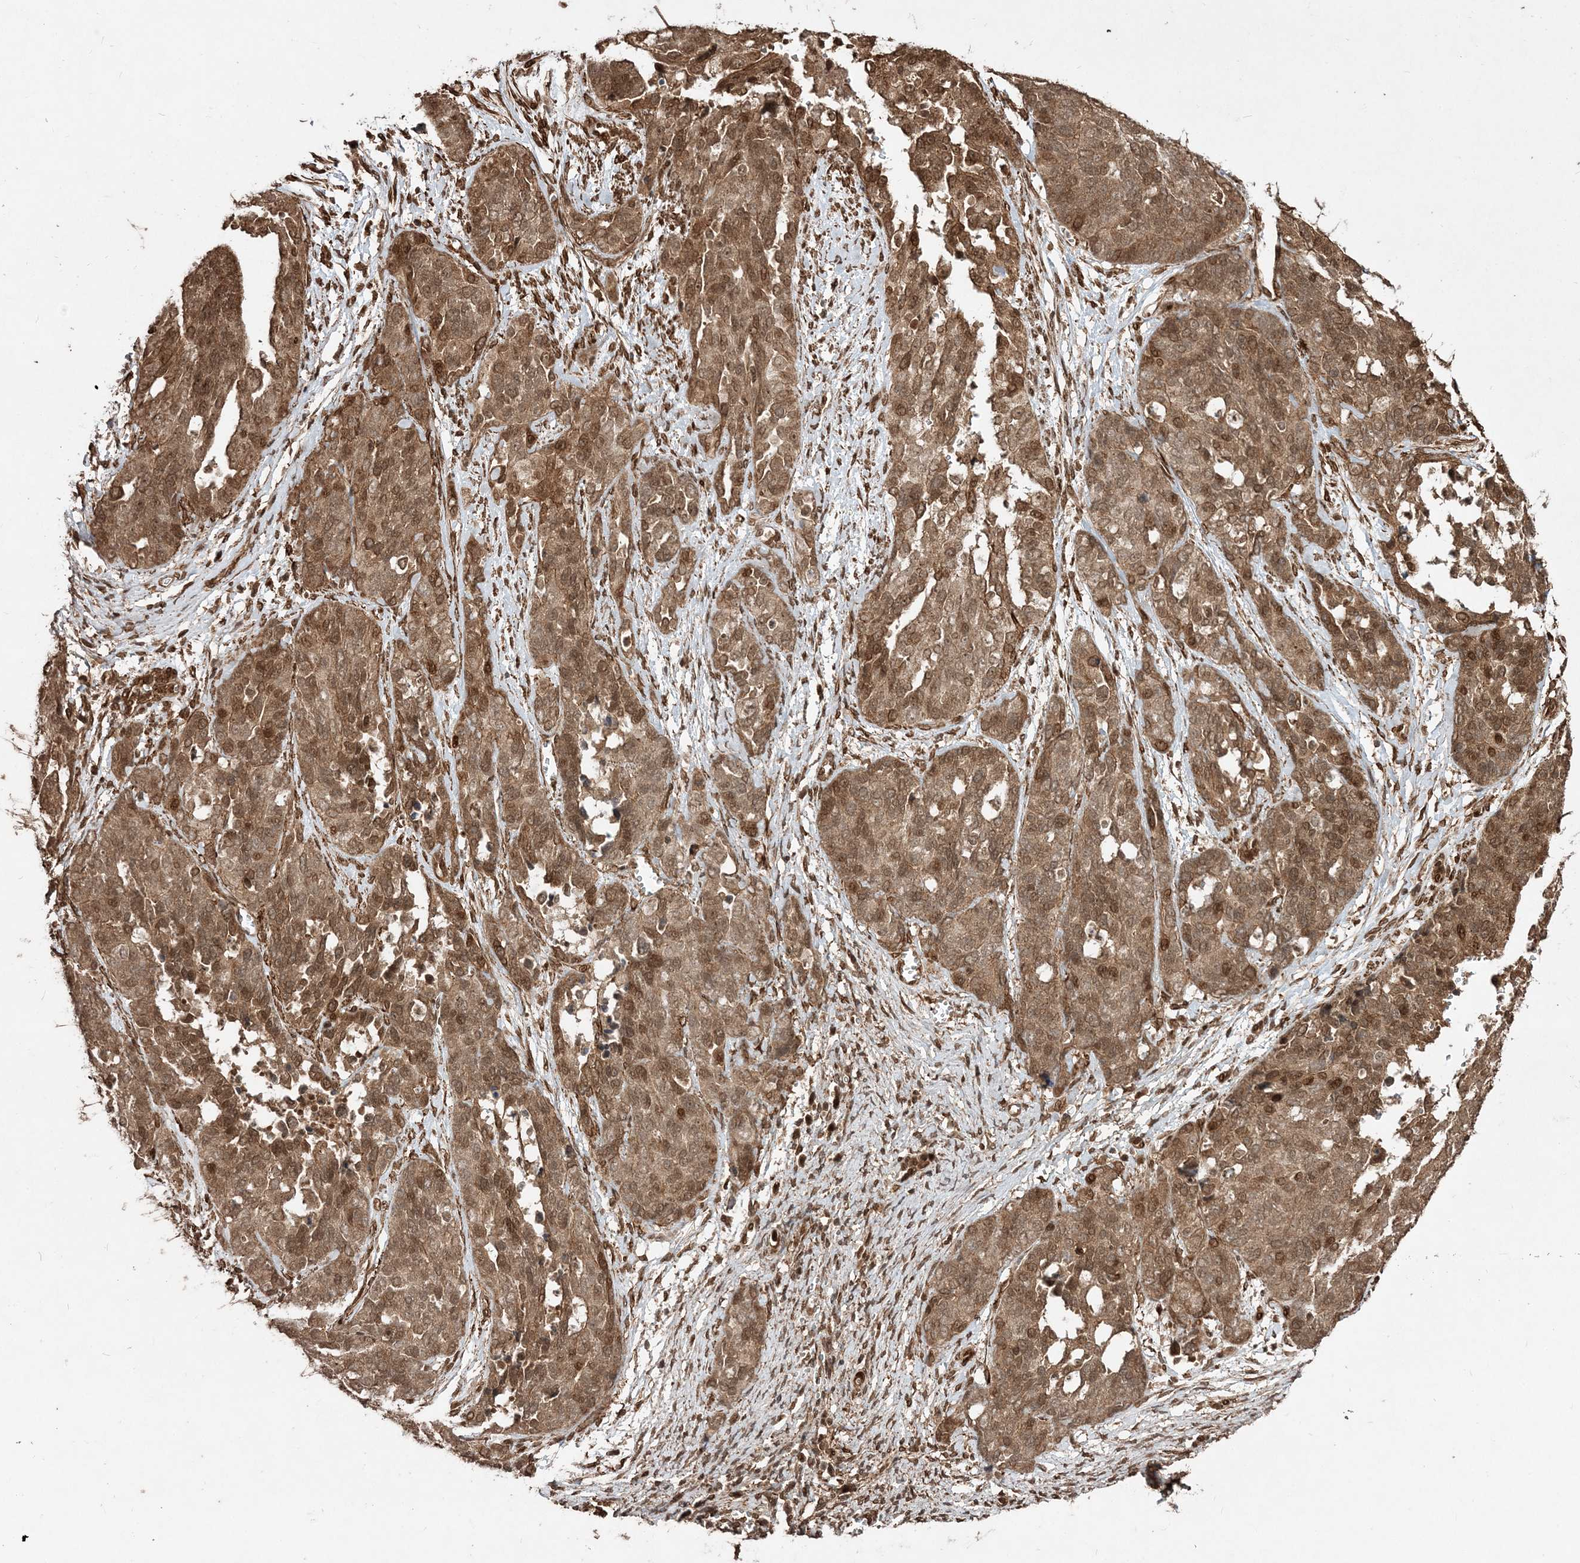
{"staining": {"intensity": "moderate", "quantity": ">75%", "location": "cytoplasmic/membranous,nuclear"}, "tissue": "ovarian cancer", "cell_type": "Tumor cells", "image_type": "cancer", "snomed": [{"axis": "morphology", "description": "Cystadenocarcinoma, serous, NOS"}, {"axis": "topography", "description": "Ovary"}], "caption": "The micrograph reveals immunohistochemical staining of ovarian serous cystadenocarcinoma. There is moderate cytoplasmic/membranous and nuclear expression is appreciated in approximately >75% of tumor cells. Ihc stains the protein in brown and the nuclei are stained blue.", "gene": "ETAA1", "patient": {"sex": "female", "age": 44}}